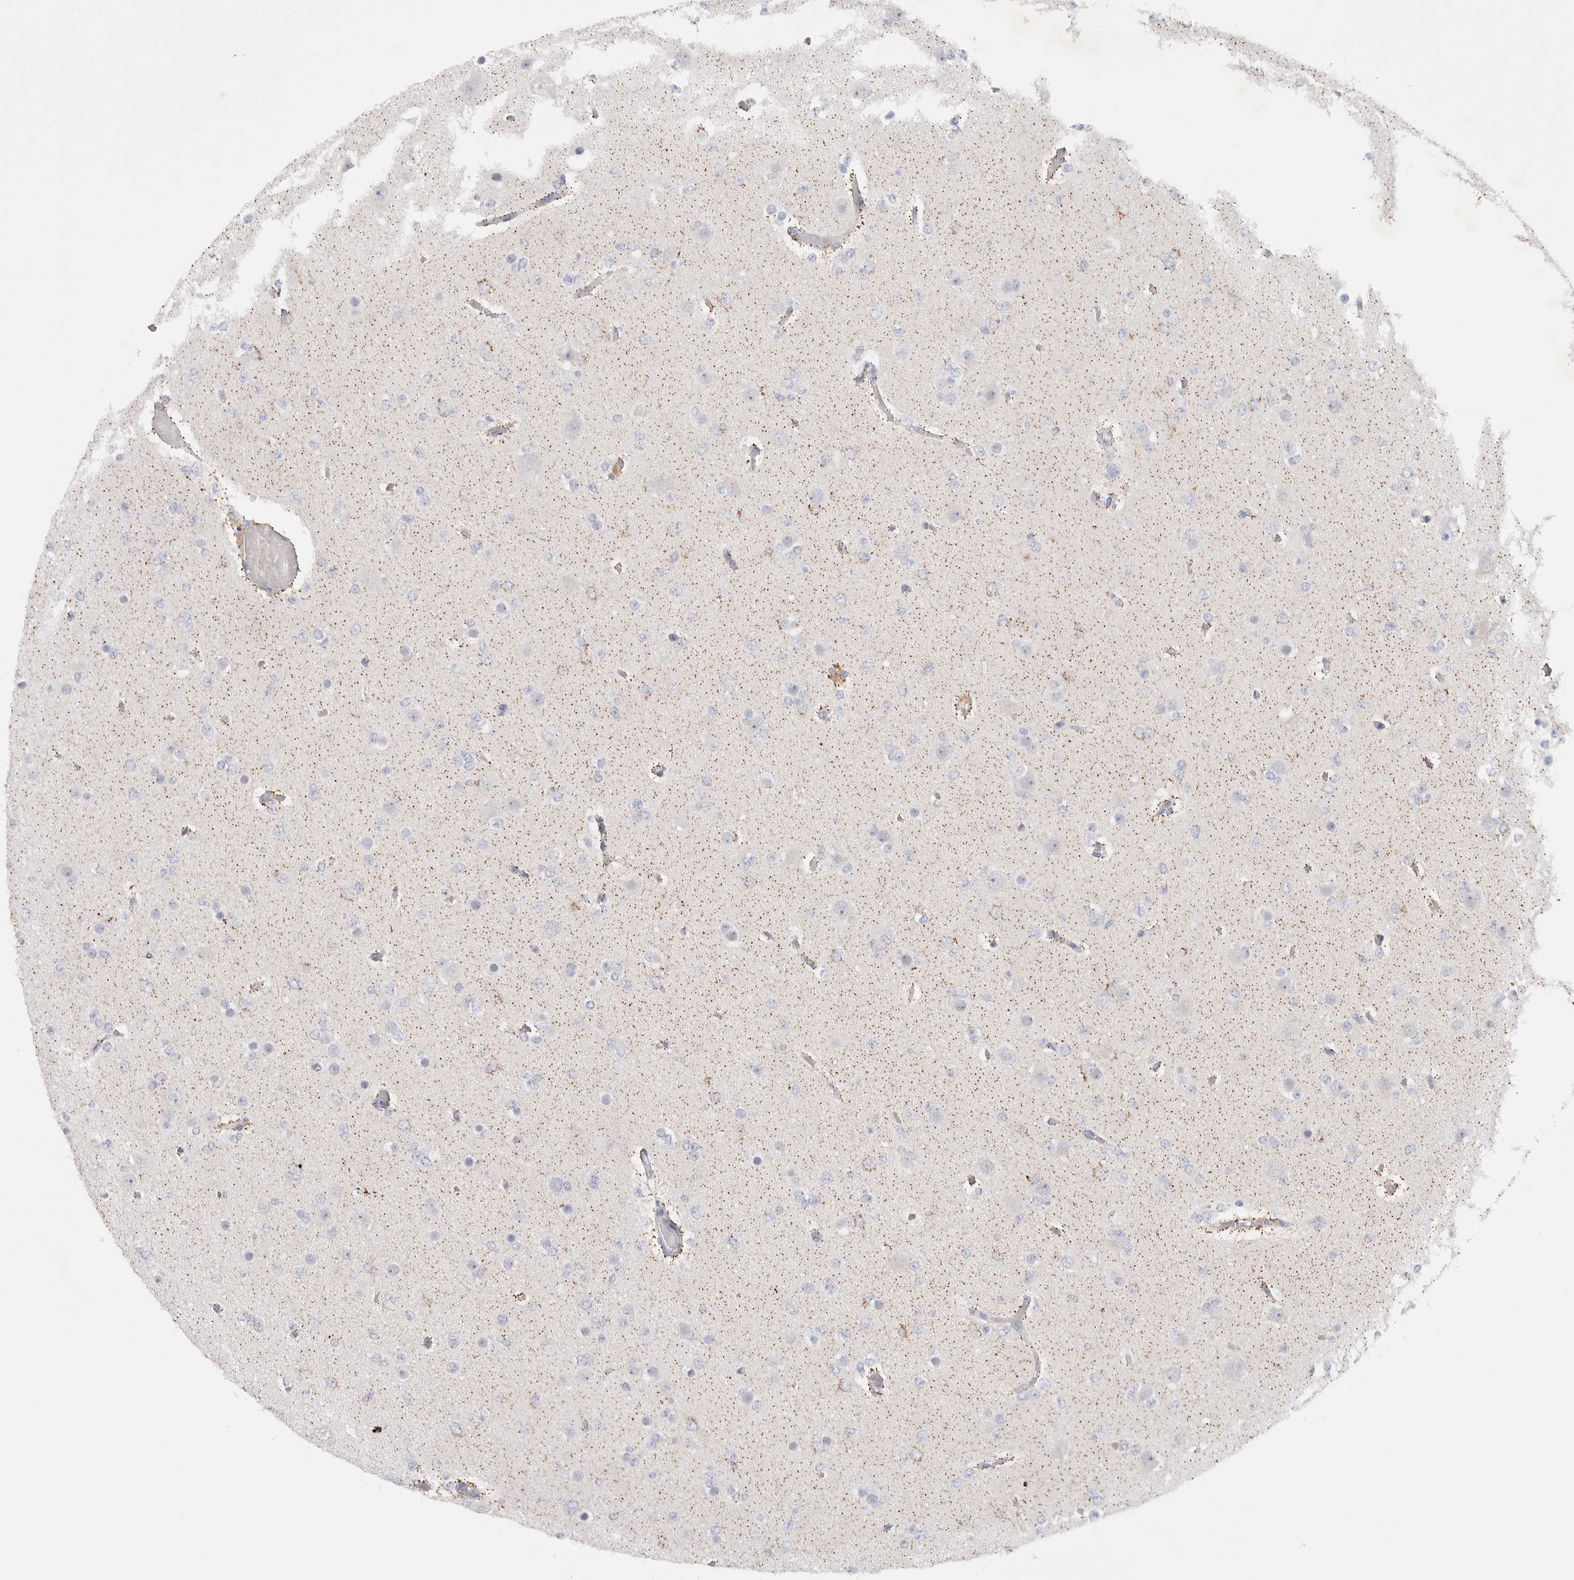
{"staining": {"intensity": "negative", "quantity": "none", "location": "none"}, "tissue": "glioma", "cell_type": "Tumor cells", "image_type": "cancer", "snomed": [{"axis": "morphology", "description": "Glioma, malignant, Low grade"}, {"axis": "topography", "description": "Brain"}], "caption": "A histopathology image of human low-grade glioma (malignant) is negative for staining in tumor cells. The staining is performed using DAB (3,3'-diaminobenzidine) brown chromogen with nuclei counter-stained in using hematoxylin.", "gene": "SPINK2", "patient": {"sex": "female", "age": 22}}